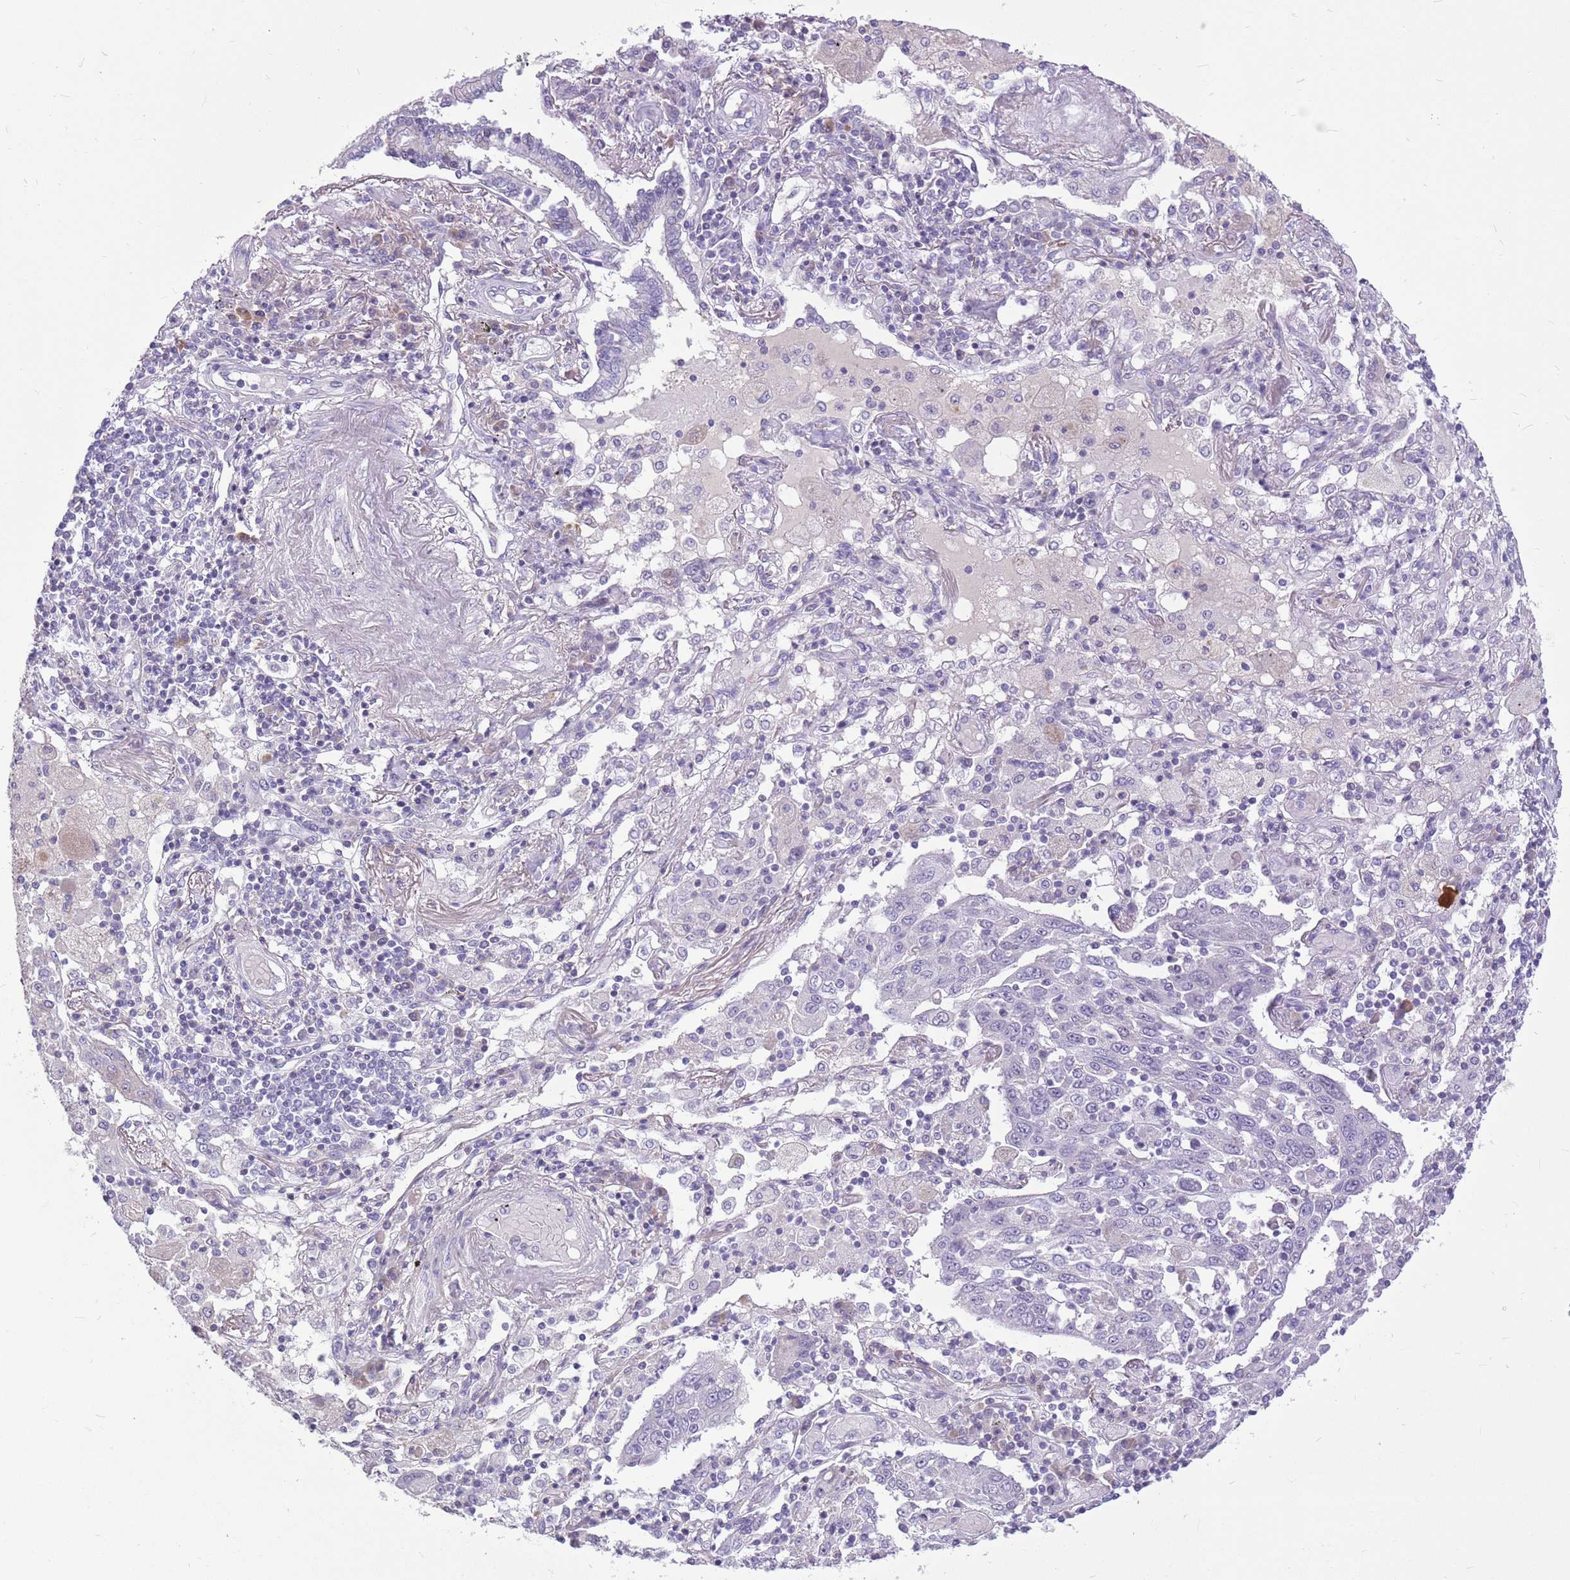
{"staining": {"intensity": "negative", "quantity": "none", "location": "none"}, "tissue": "lung cancer", "cell_type": "Tumor cells", "image_type": "cancer", "snomed": [{"axis": "morphology", "description": "Squamous cell carcinoma, NOS"}, {"axis": "topography", "description": "Lung"}], "caption": "An immunohistochemistry photomicrograph of squamous cell carcinoma (lung) is shown. There is no staining in tumor cells of squamous cell carcinoma (lung).", "gene": "ZNF425", "patient": {"sex": "male", "age": 65}}